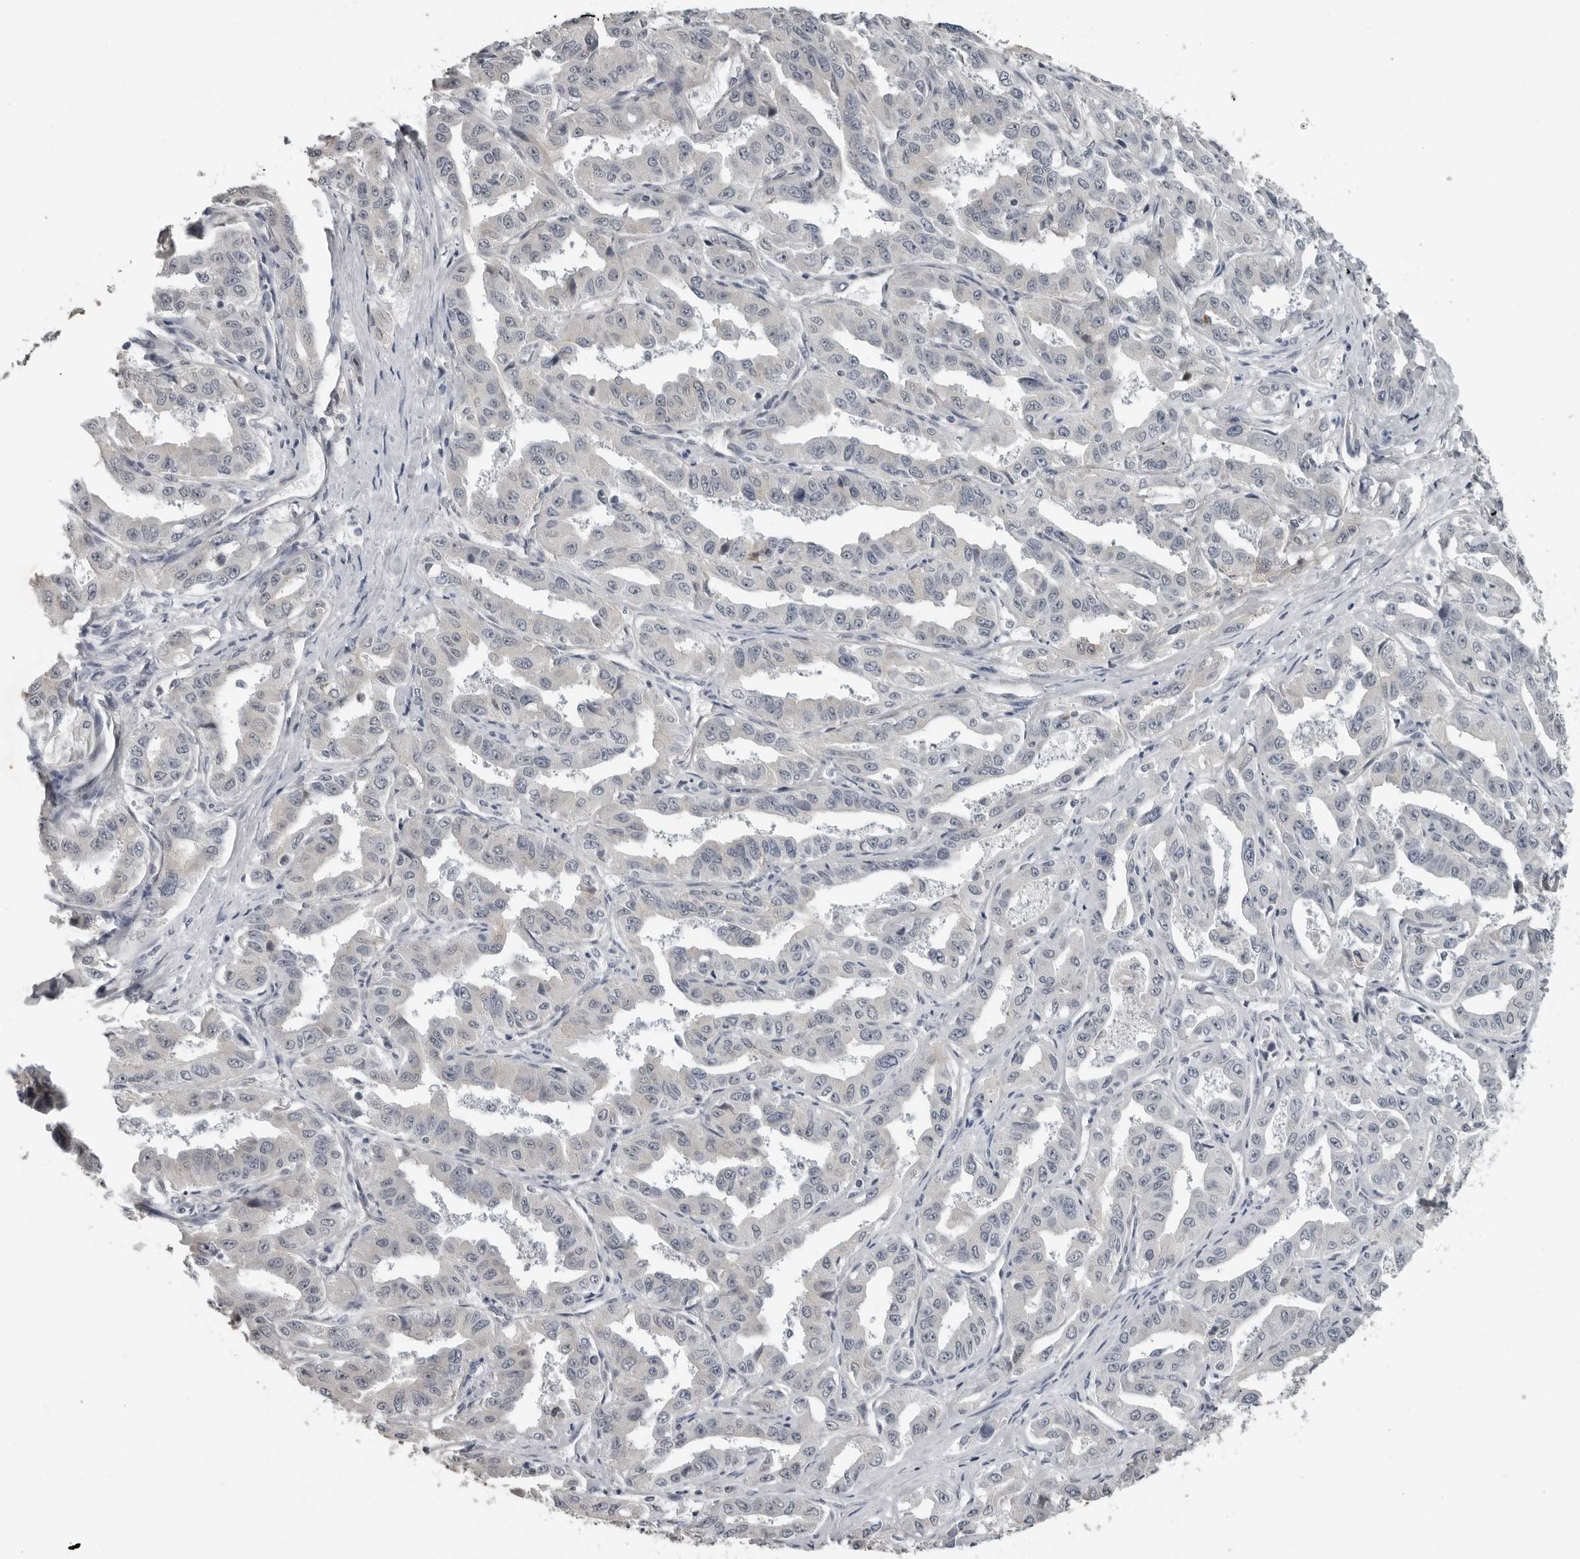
{"staining": {"intensity": "negative", "quantity": "none", "location": "none"}, "tissue": "liver cancer", "cell_type": "Tumor cells", "image_type": "cancer", "snomed": [{"axis": "morphology", "description": "Cholangiocarcinoma"}, {"axis": "topography", "description": "Liver"}], "caption": "Tumor cells show no significant expression in liver cholangiocarcinoma.", "gene": "PRRX2", "patient": {"sex": "male", "age": 59}}